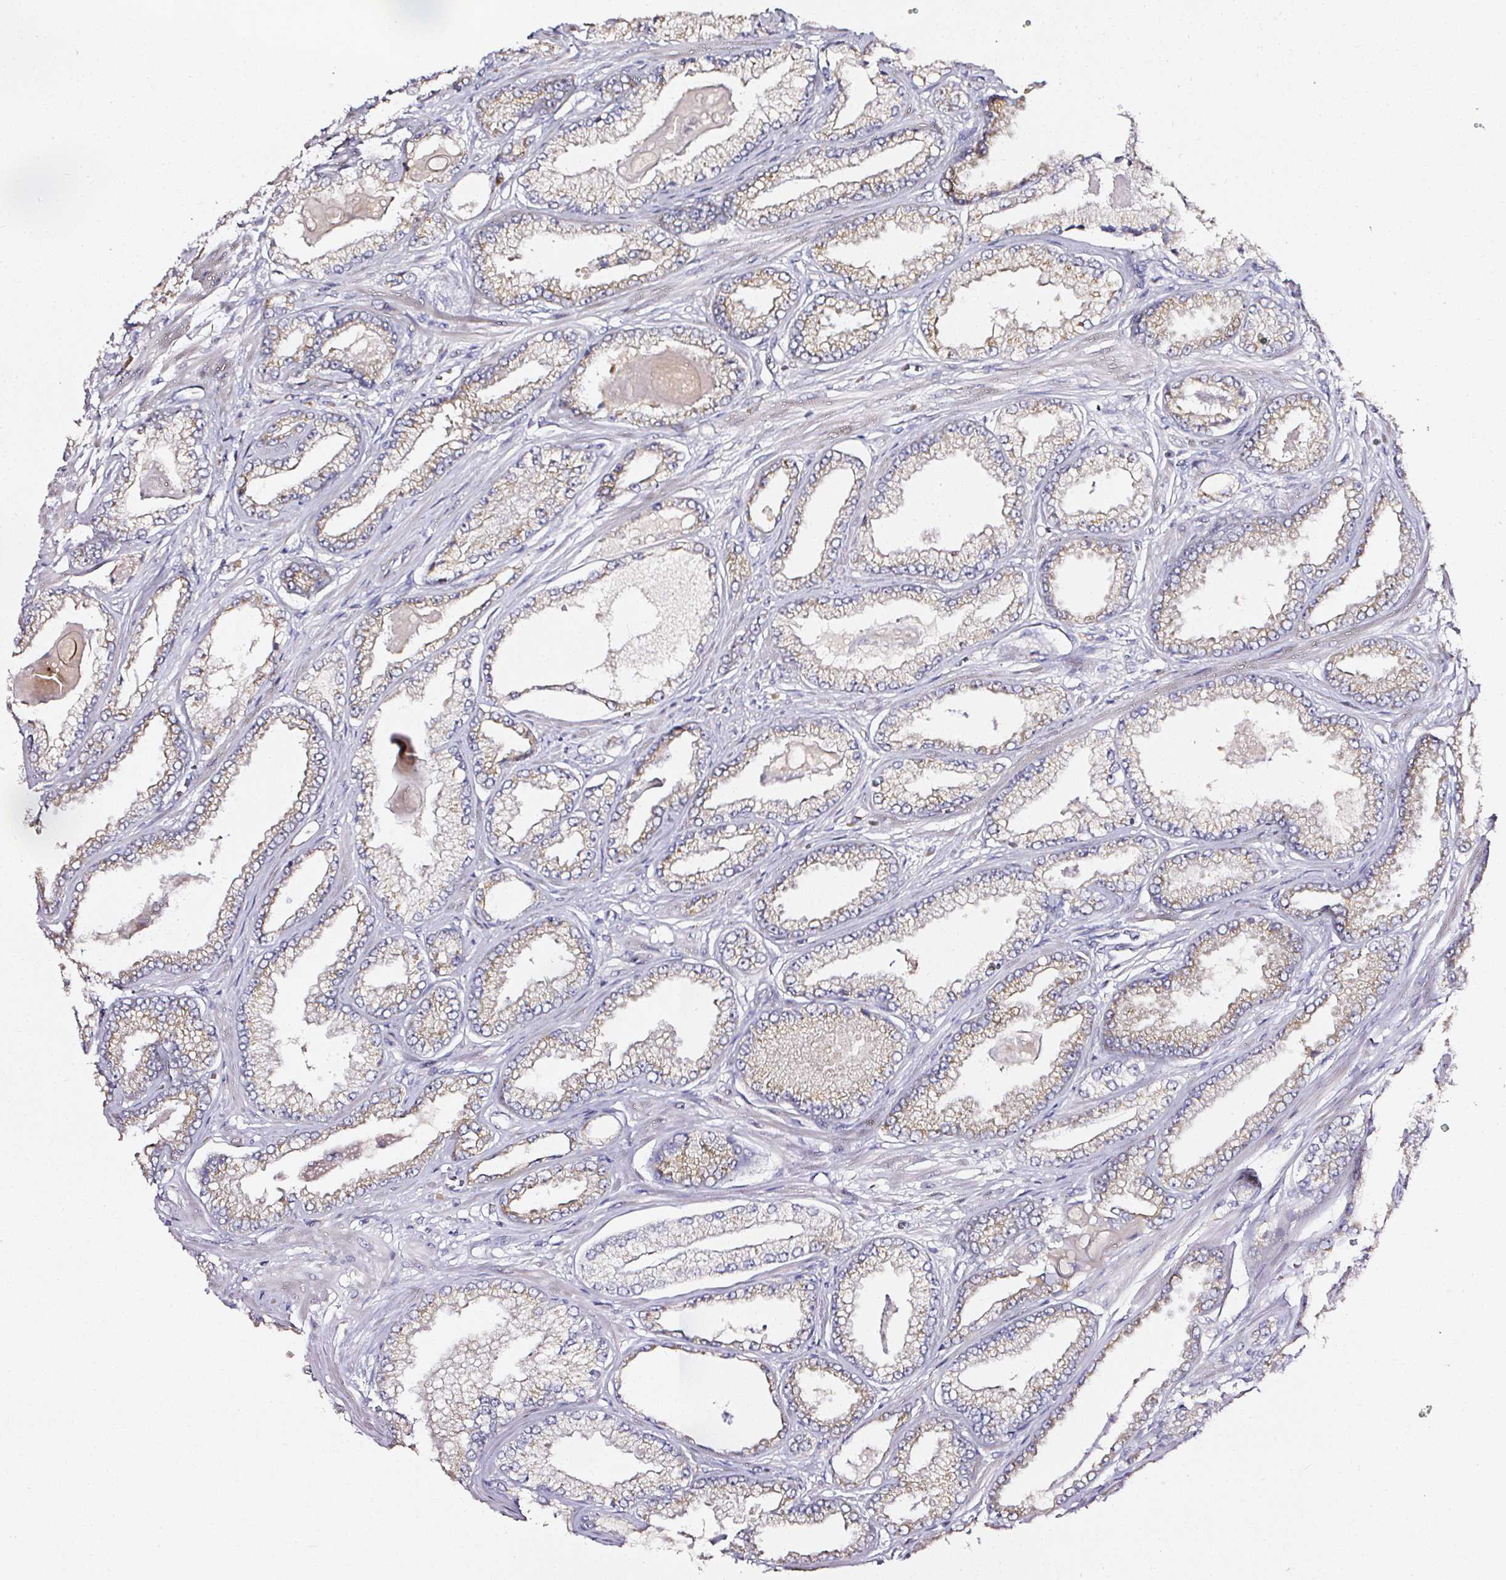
{"staining": {"intensity": "weak", "quantity": ">75%", "location": "cytoplasmic/membranous"}, "tissue": "prostate cancer", "cell_type": "Tumor cells", "image_type": "cancer", "snomed": [{"axis": "morphology", "description": "Adenocarcinoma, Low grade"}, {"axis": "topography", "description": "Prostate"}], "caption": "IHC of prostate low-grade adenocarcinoma exhibits low levels of weak cytoplasmic/membranous staining in approximately >75% of tumor cells. The protein of interest is stained brown, and the nuclei are stained in blue (DAB (3,3'-diaminobenzidine) IHC with brightfield microscopy, high magnification).", "gene": "NTRK1", "patient": {"sex": "male", "age": 64}}